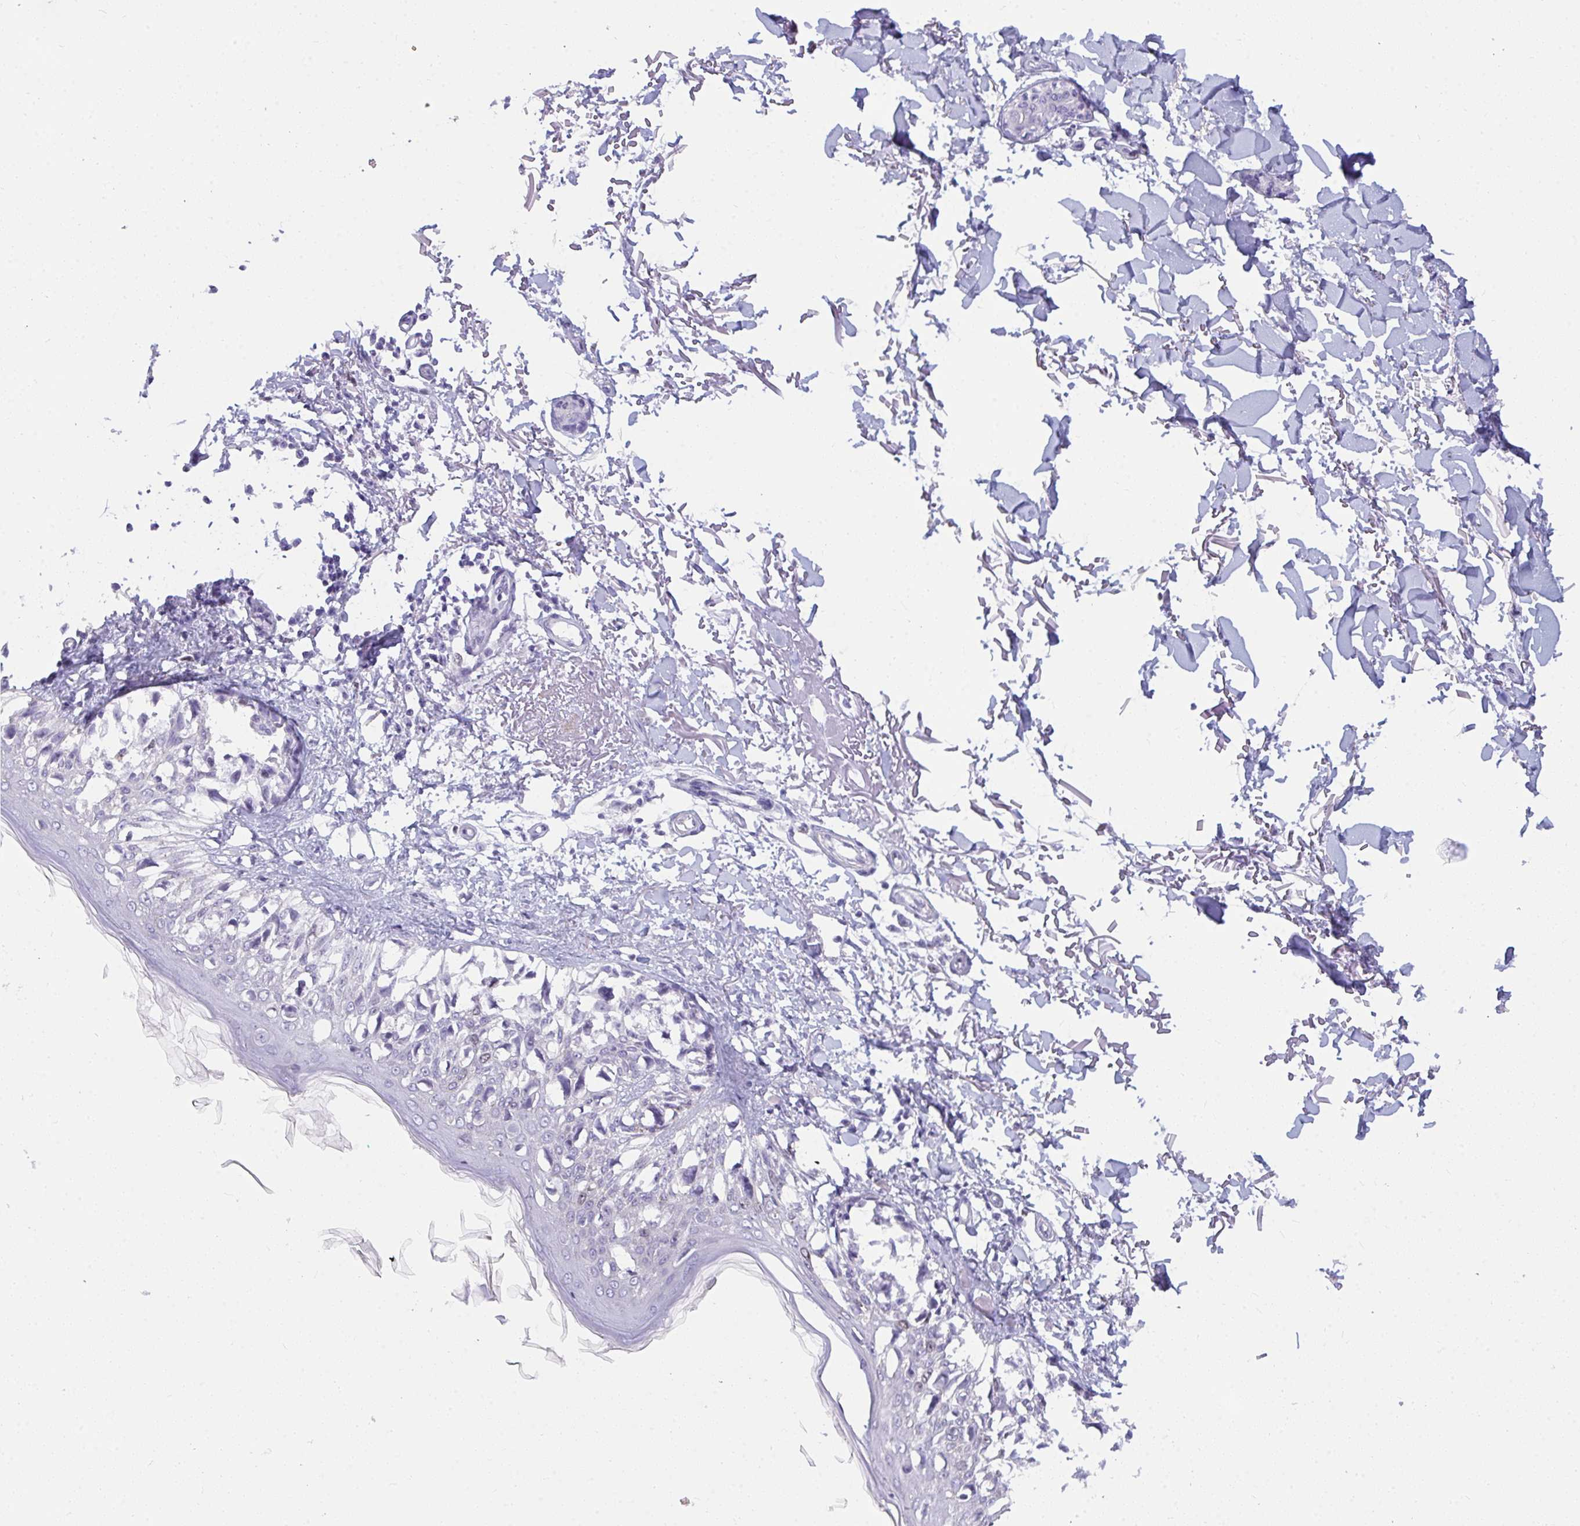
{"staining": {"intensity": "negative", "quantity": "none", "location": "none"}, "tissue": "melanoma", "cell_type": "Tumor cells", "image_type": "cancer", "snomed": [{"axis": "morphology", "description": "Malignant melanoma, NOS"}, {"axis": "topography", "description": "Skin"}], "caption": "The micrograph displays no staining of tumor cells in melanoma.", "gene": "SUZ12", "patient": {"sex": "male", "age": 73}}